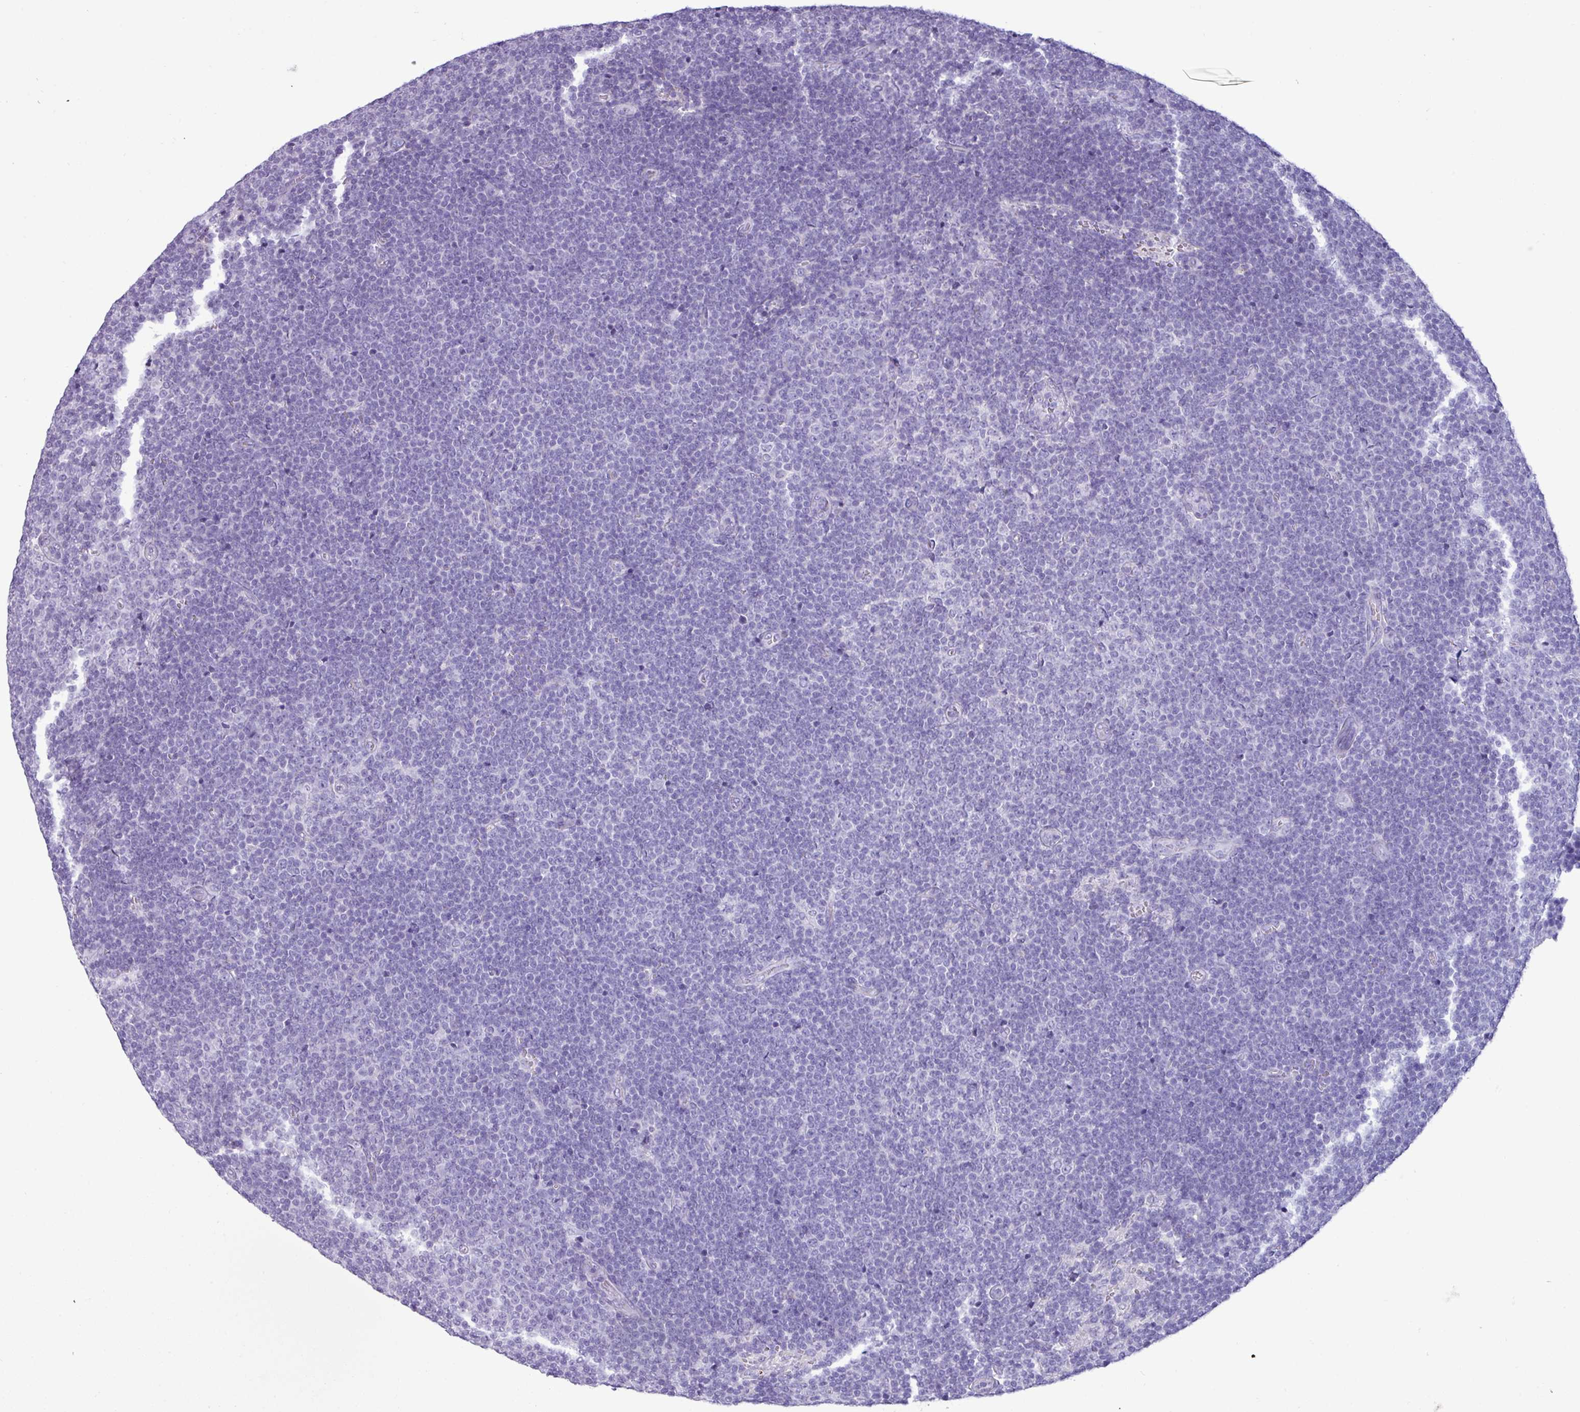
{"staining": {"intensity": "negative", "quantity": "none", "location": "none"}, "tissue": "lymphoma", "cell_type": "Tumor cells", "image_type": "cancer", "snomed": [{"axis": "morphology", "description": "Malignant lymphoma, non-Hodgkin's type, Low grade"}, {"axis": "topography", "description": "Lymph node"}], "caption": "This is a micrograph of immunohistochemistry (IHC) staining of lymphoma, which shows no staining in tumor cells. The staining was performed using DAB (3,3'-diaminobenzidine) to visualize the protein expression in brown, while the nuclei were stained in blue with hematoxylin (Magnification: 20x).", "gene": "STIMATE", "patient": {"sex": "male", "age": 48}}